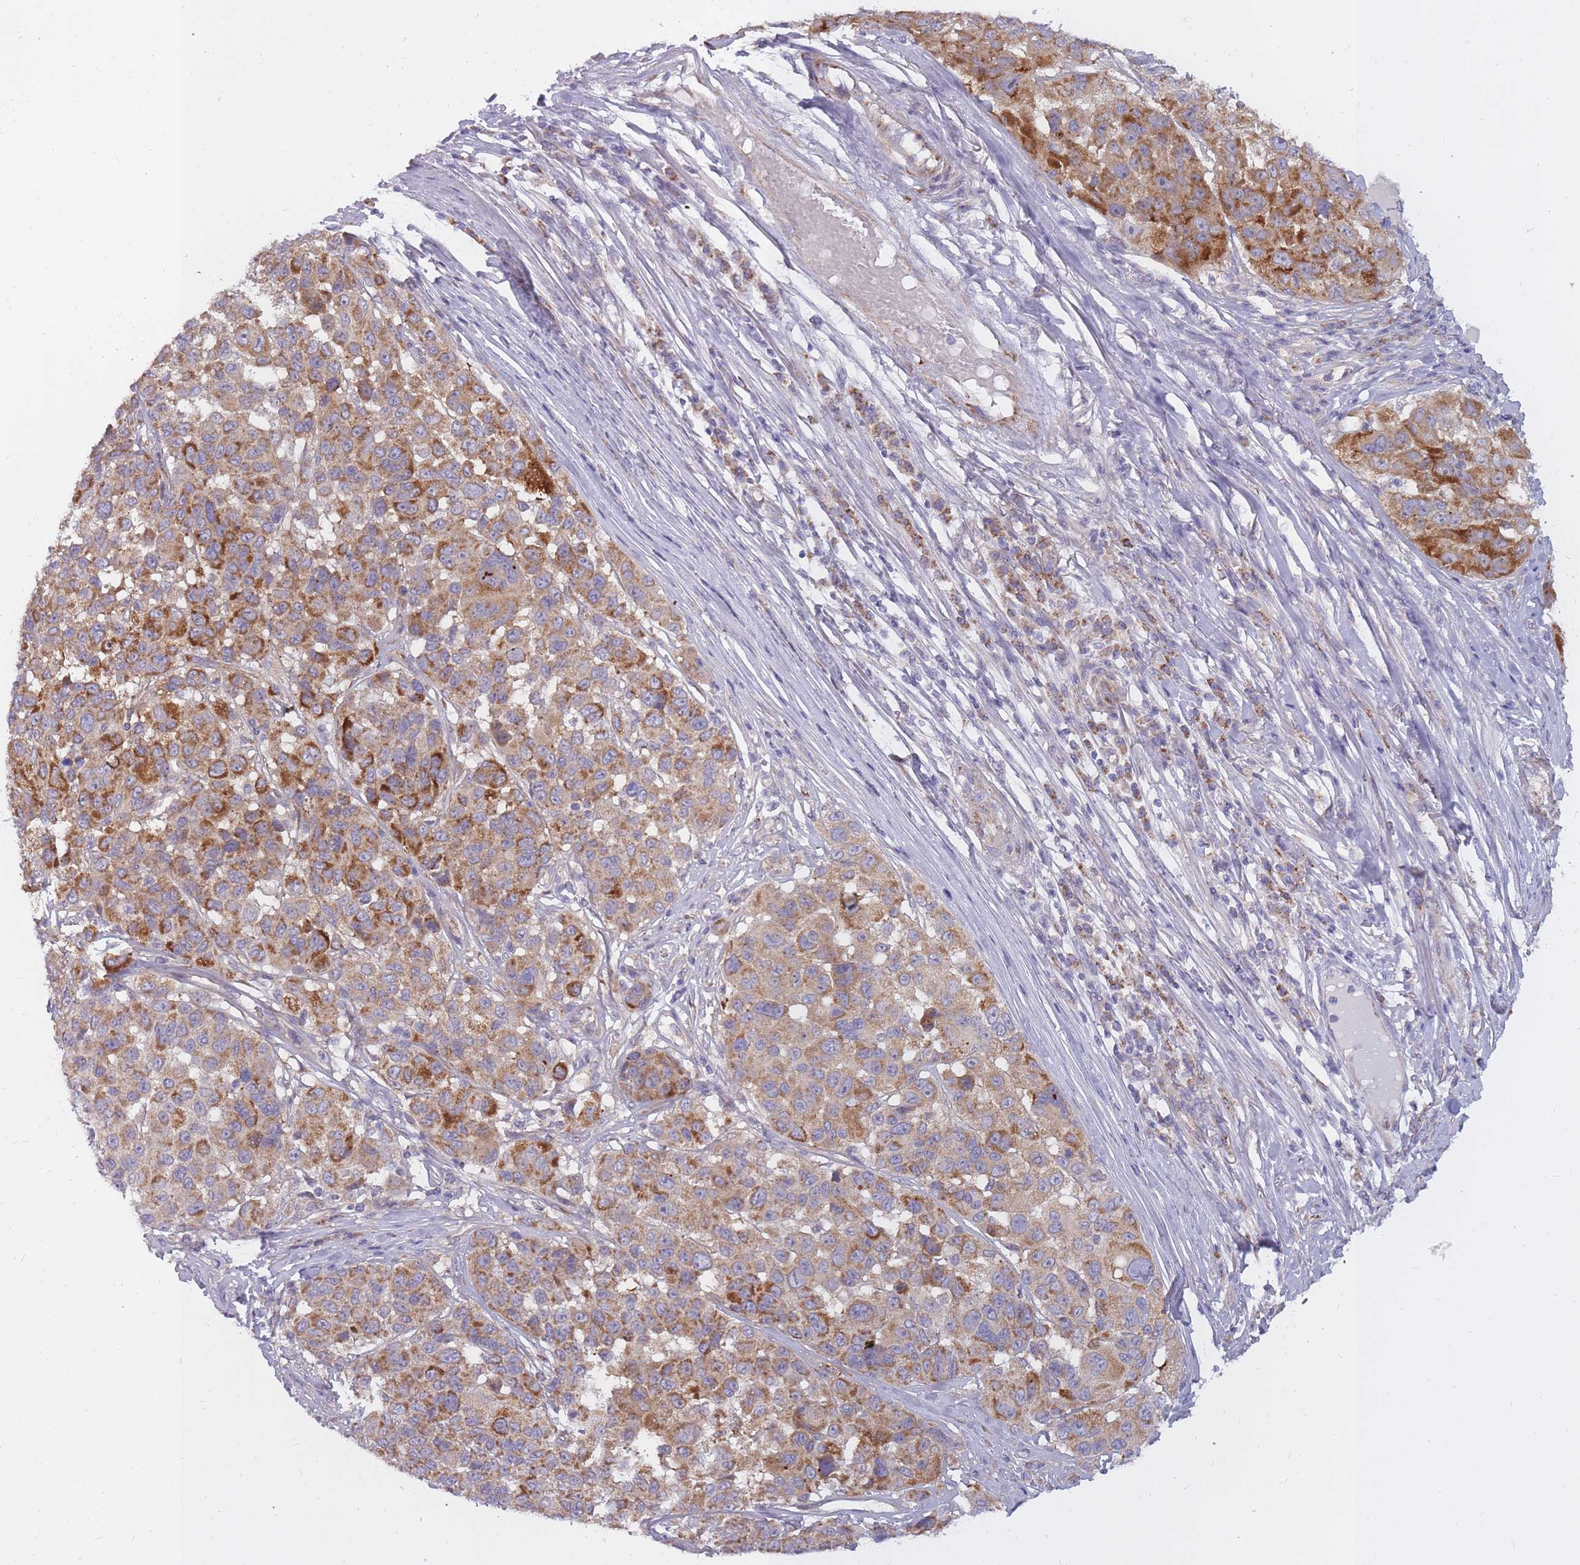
{"staining": {"intensity": "moderate", "quantity": ">75%", "location": "cytoplasmic/membranous"}, "tissue": "melanoma", "cell_type": "Tumor cells", "image_type": "cancer", "snomed": [{"axis": "morphology", "description": "Malignant melanoma, NOS"}, {"axis": "topography", "description": "Skin"}], "caption": "Malignant melanoma tissue demonstrates moderate cytoplasmic/membranous positivity in about >75% of tumor cells, visualized by immunohistochemistry.", "gene": "ALKBH4", "patient": {"sex": "female", "age": 66}}